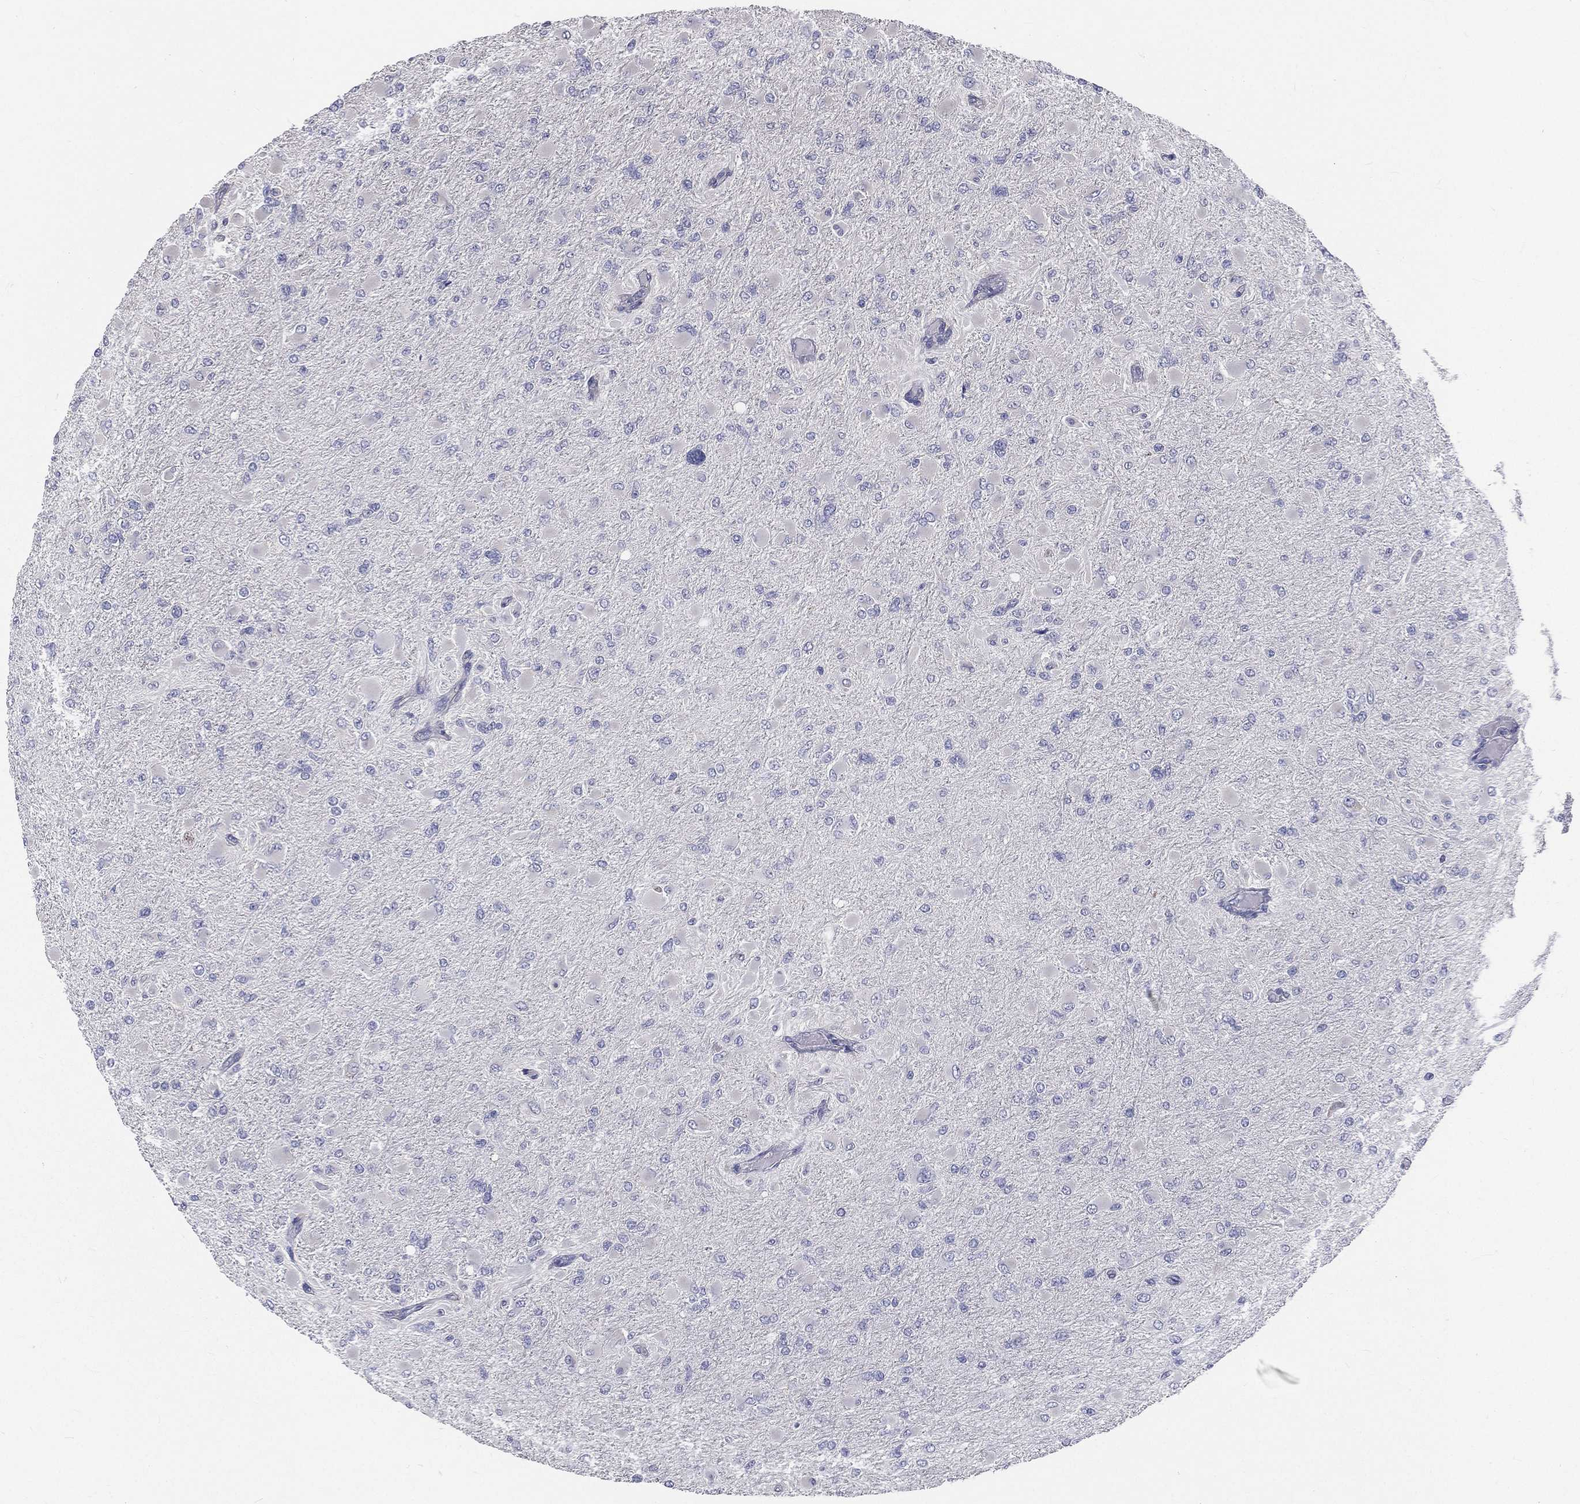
{"staining": {"intensity": "negative", "quantity": "none", "location": "none"}, "tissue": "glioma", "cell_type": "Tumor cells", "image_type": "cancer", "snomed": [{"axis": "morphology", "description": "Glioma, malignant, High grade"}, {"axis": "topography", "description": "Cerebral cortex"}], "caption": "High power microscopy micrograph of an immunohistochemistry (IHC) histopathology image of high-grade glioma (malignant), revealing no significant positivity in tumor cells.", "gene": "MUC13", "patient": {"sex": "female", "age": 36}}